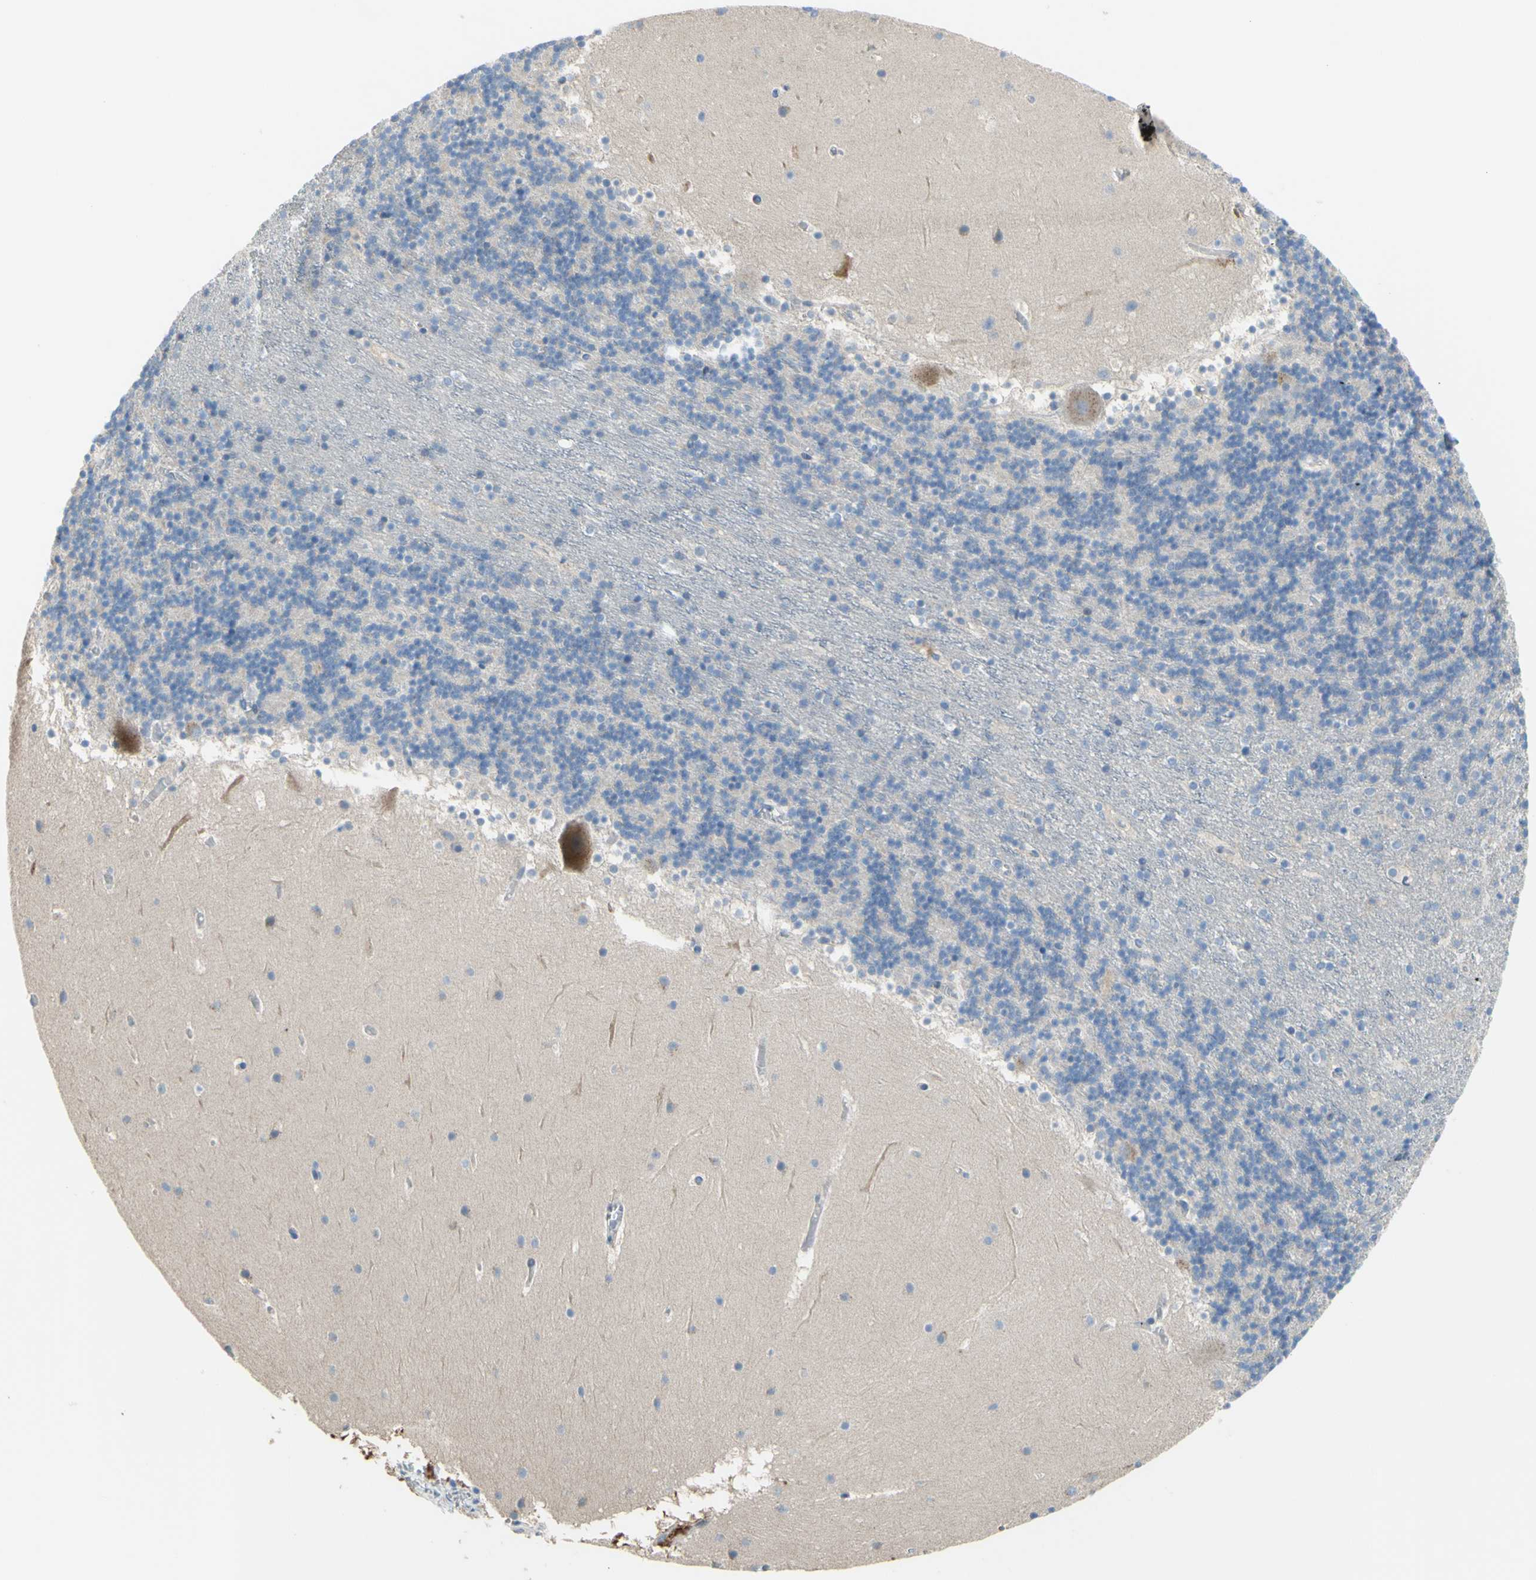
{"staining": {"intensity": "negative", "quantity": "none", "location": "none"}, "tissue": "cerebellum", "cell_type": "Cells in granular layer", "image_type": "normal", "snomed": [{"axis": "morphology", "description": "Normal tissue, NOS"}, {"axis": "topography", "description": "Cerebellum"}], "caption": "A micrograph of cerebellum stained for a protein demonstrates no brown staining in cells in granular layer.", "gene": "TMEM59L", "patient": {"sex": "male", "age": 45}}